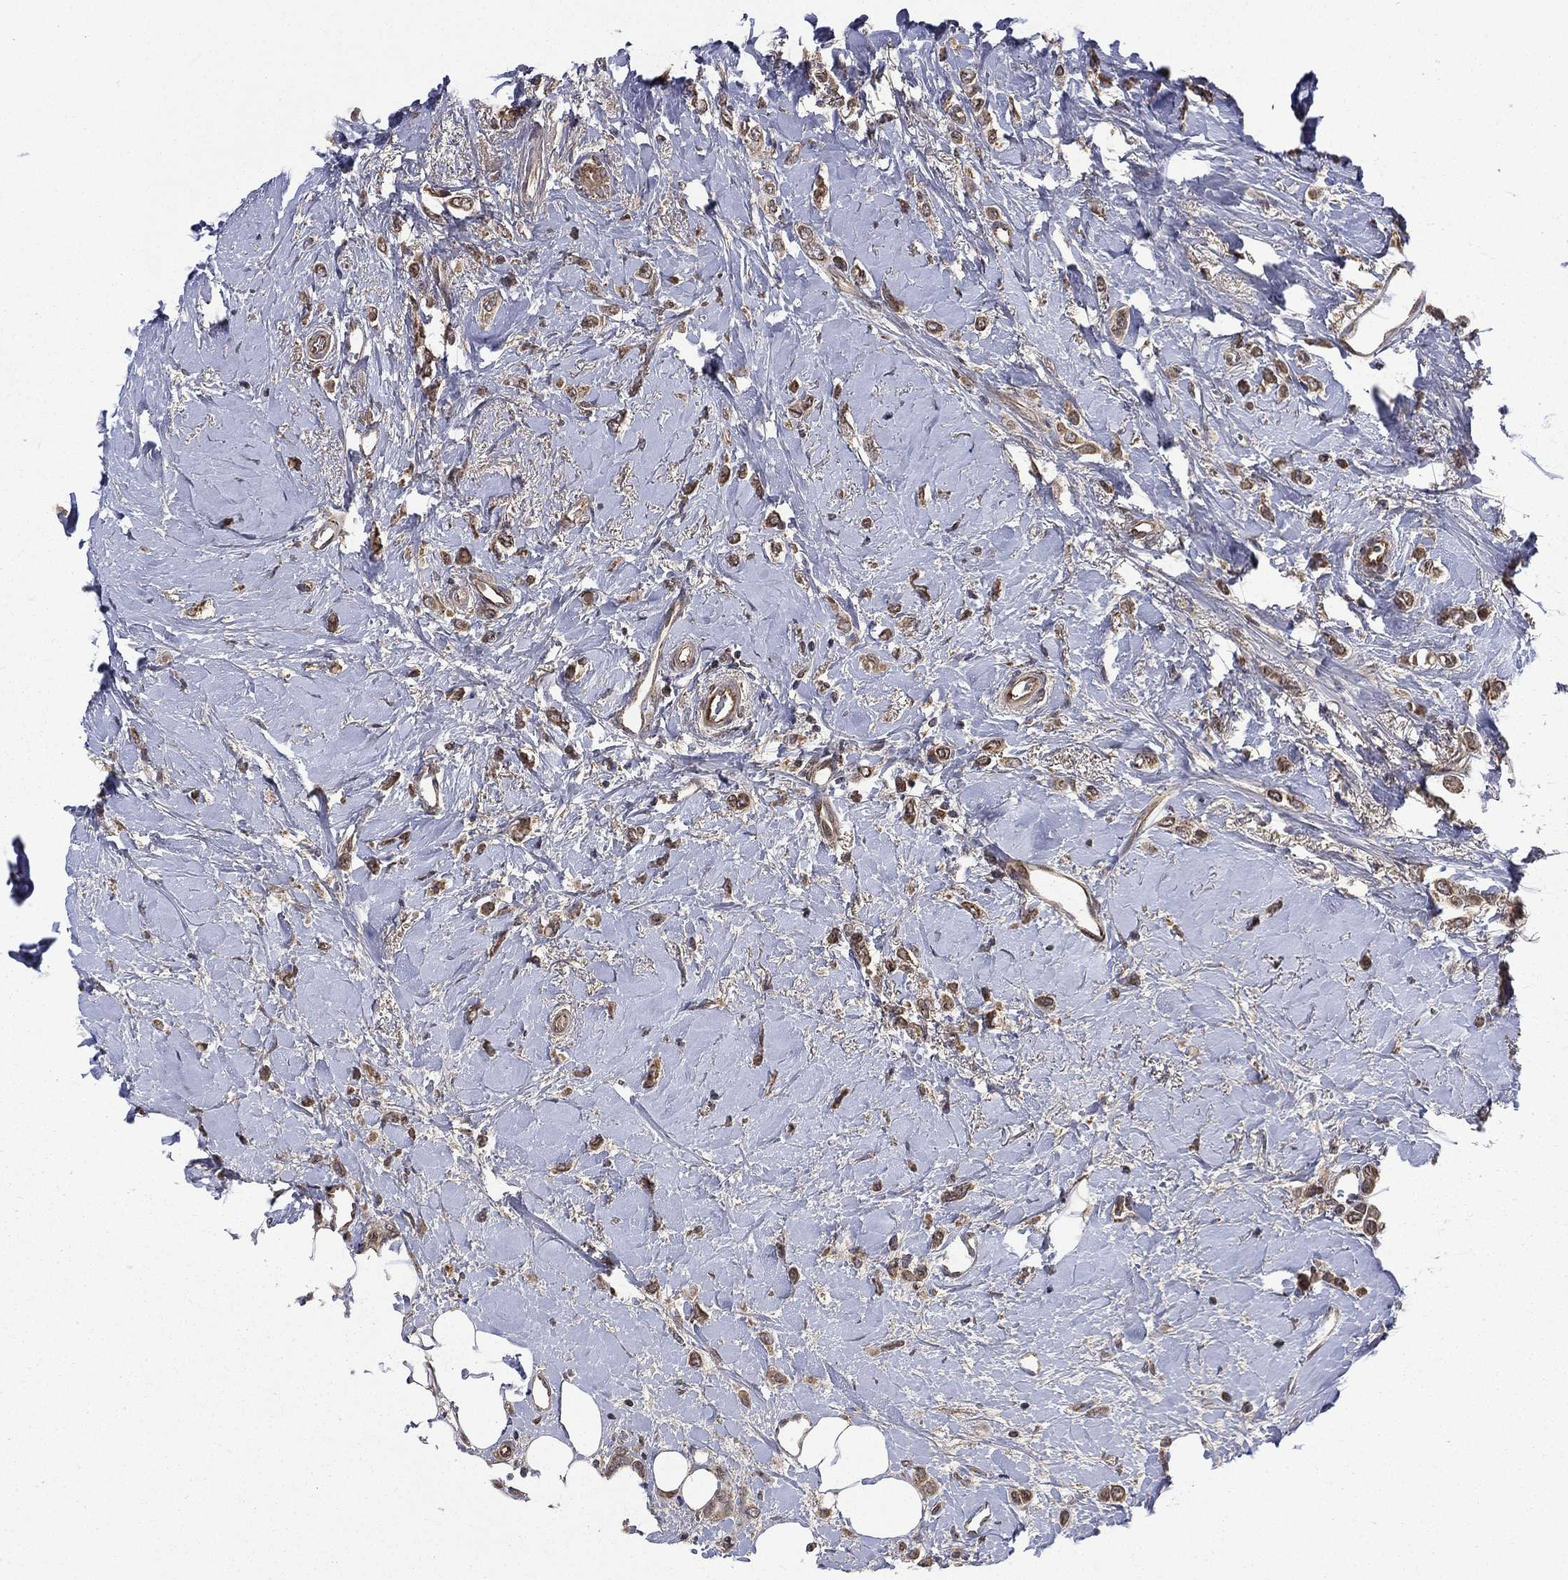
{"staining": {"intensity": "strong", "quantity": ">75%", "location": "cytoplasmic/membranous"}, "tissue": "breast cancer", "cell_type": "Tumor cells", "image_type": "cancer", "snomed": [{"axis": "morphology", "description": "Lobular carcinoma"}, {"axis": "topography", "description": "Breast"}], "caption": "Immunohistochemistry (IHC) photomicrograph of neoplastic tissue: breast cancer stained using IHC reveals high levels of strong protein expression localized specifically in the cytoplasmic/membranous of tumor cells, appearing as a cytoplasmic/membranous brown color.", "gene": "RAB11FIP4", "patient": {"sex": "female", "age": 66}}